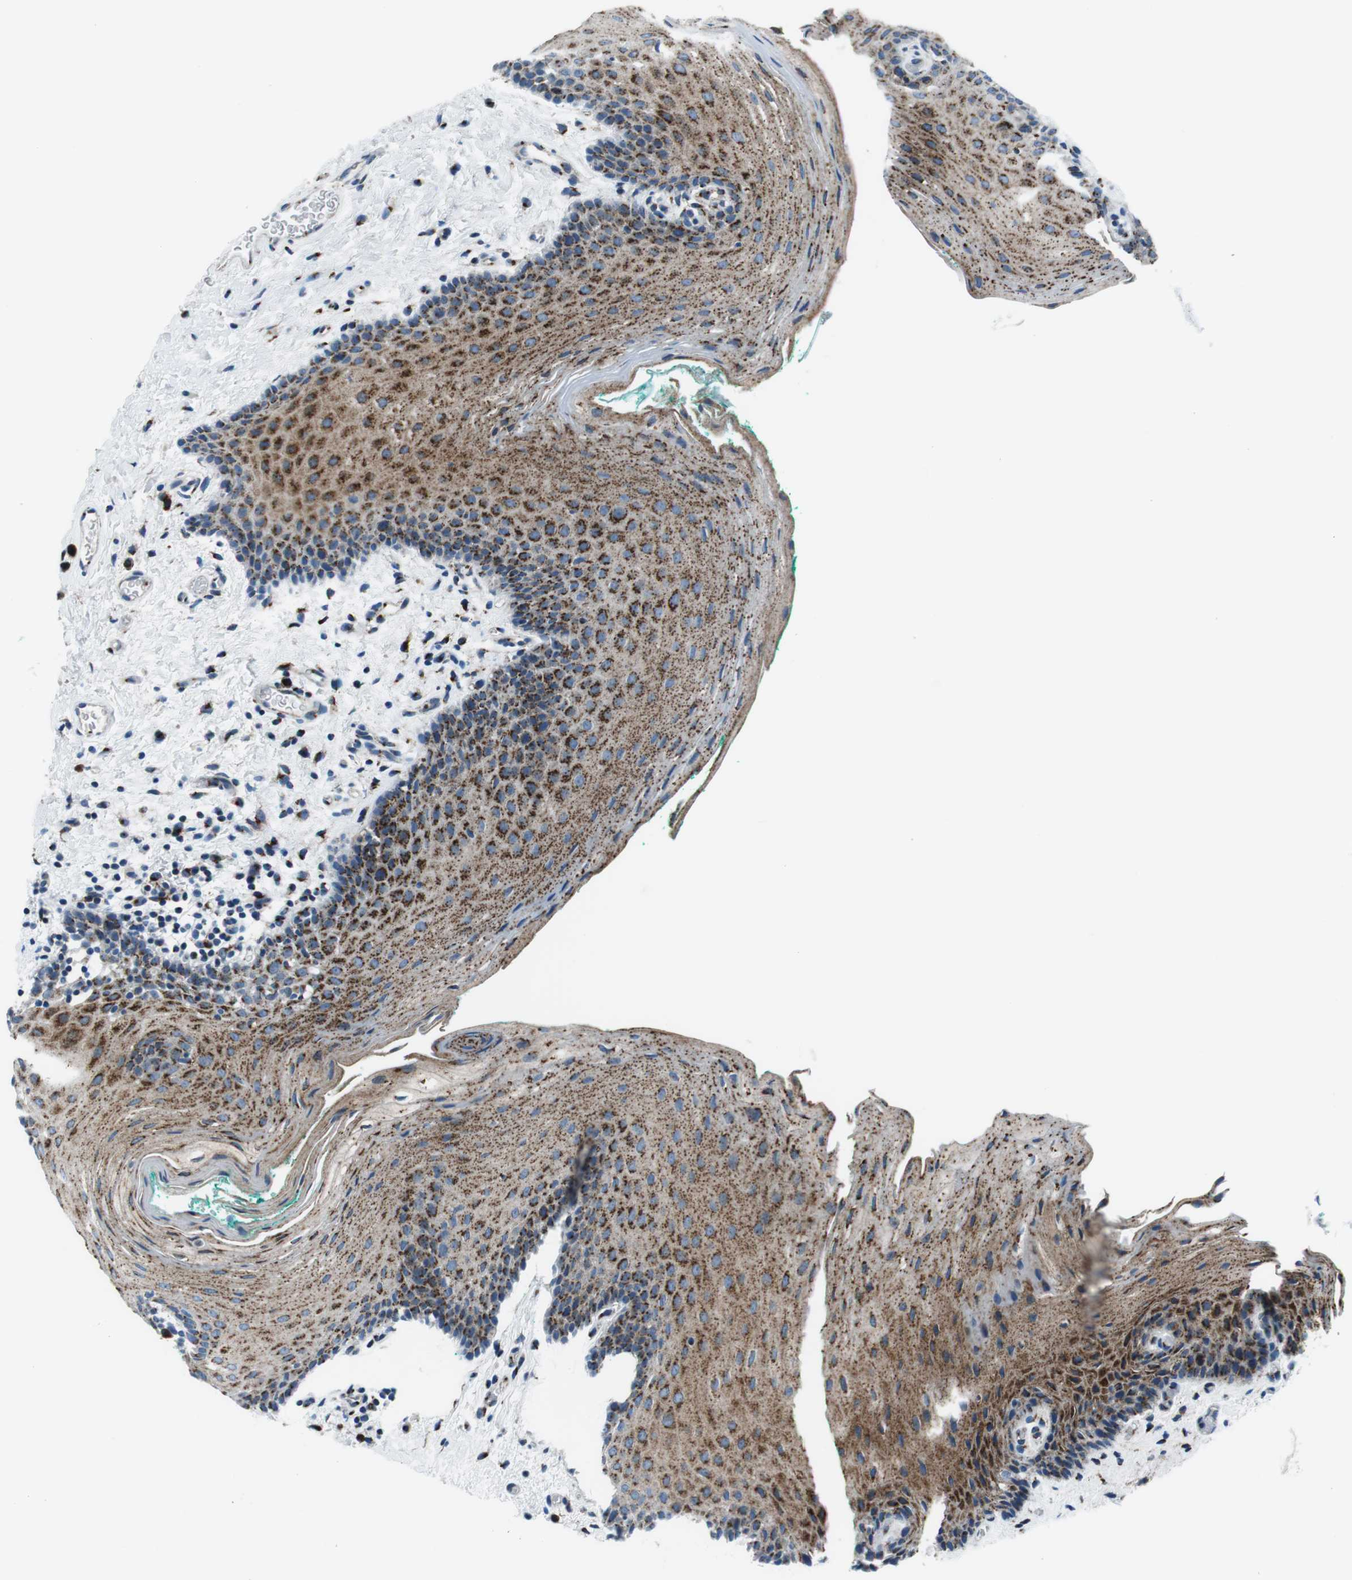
{"staining": {"intensity": "moderate", "quantity": ">75%", "location": "cytoplasmic/membranous"}, "tissue": "oral mucosa", "cell_type": "Squamous epithelial cells", "image_type": "normal", "snomed": [{"axis": "morphology", "description": "Normal tissue, NOS"}, {"axis": "topography", "description": "Oral tissue"}], "caption": "The image exhibits immunohistochemical staining of normal oral mucosa. There is moderate cytoplasmic/membranous staining is identified in approximately >75% of squamous epithelial cells. The staining was performed using DAB, with brown indicating positive protein expression. Nuclei are stained blue with hematoxylin.", "gene": "NUCB2", "patient": {"sex": "male", "age": 58}}